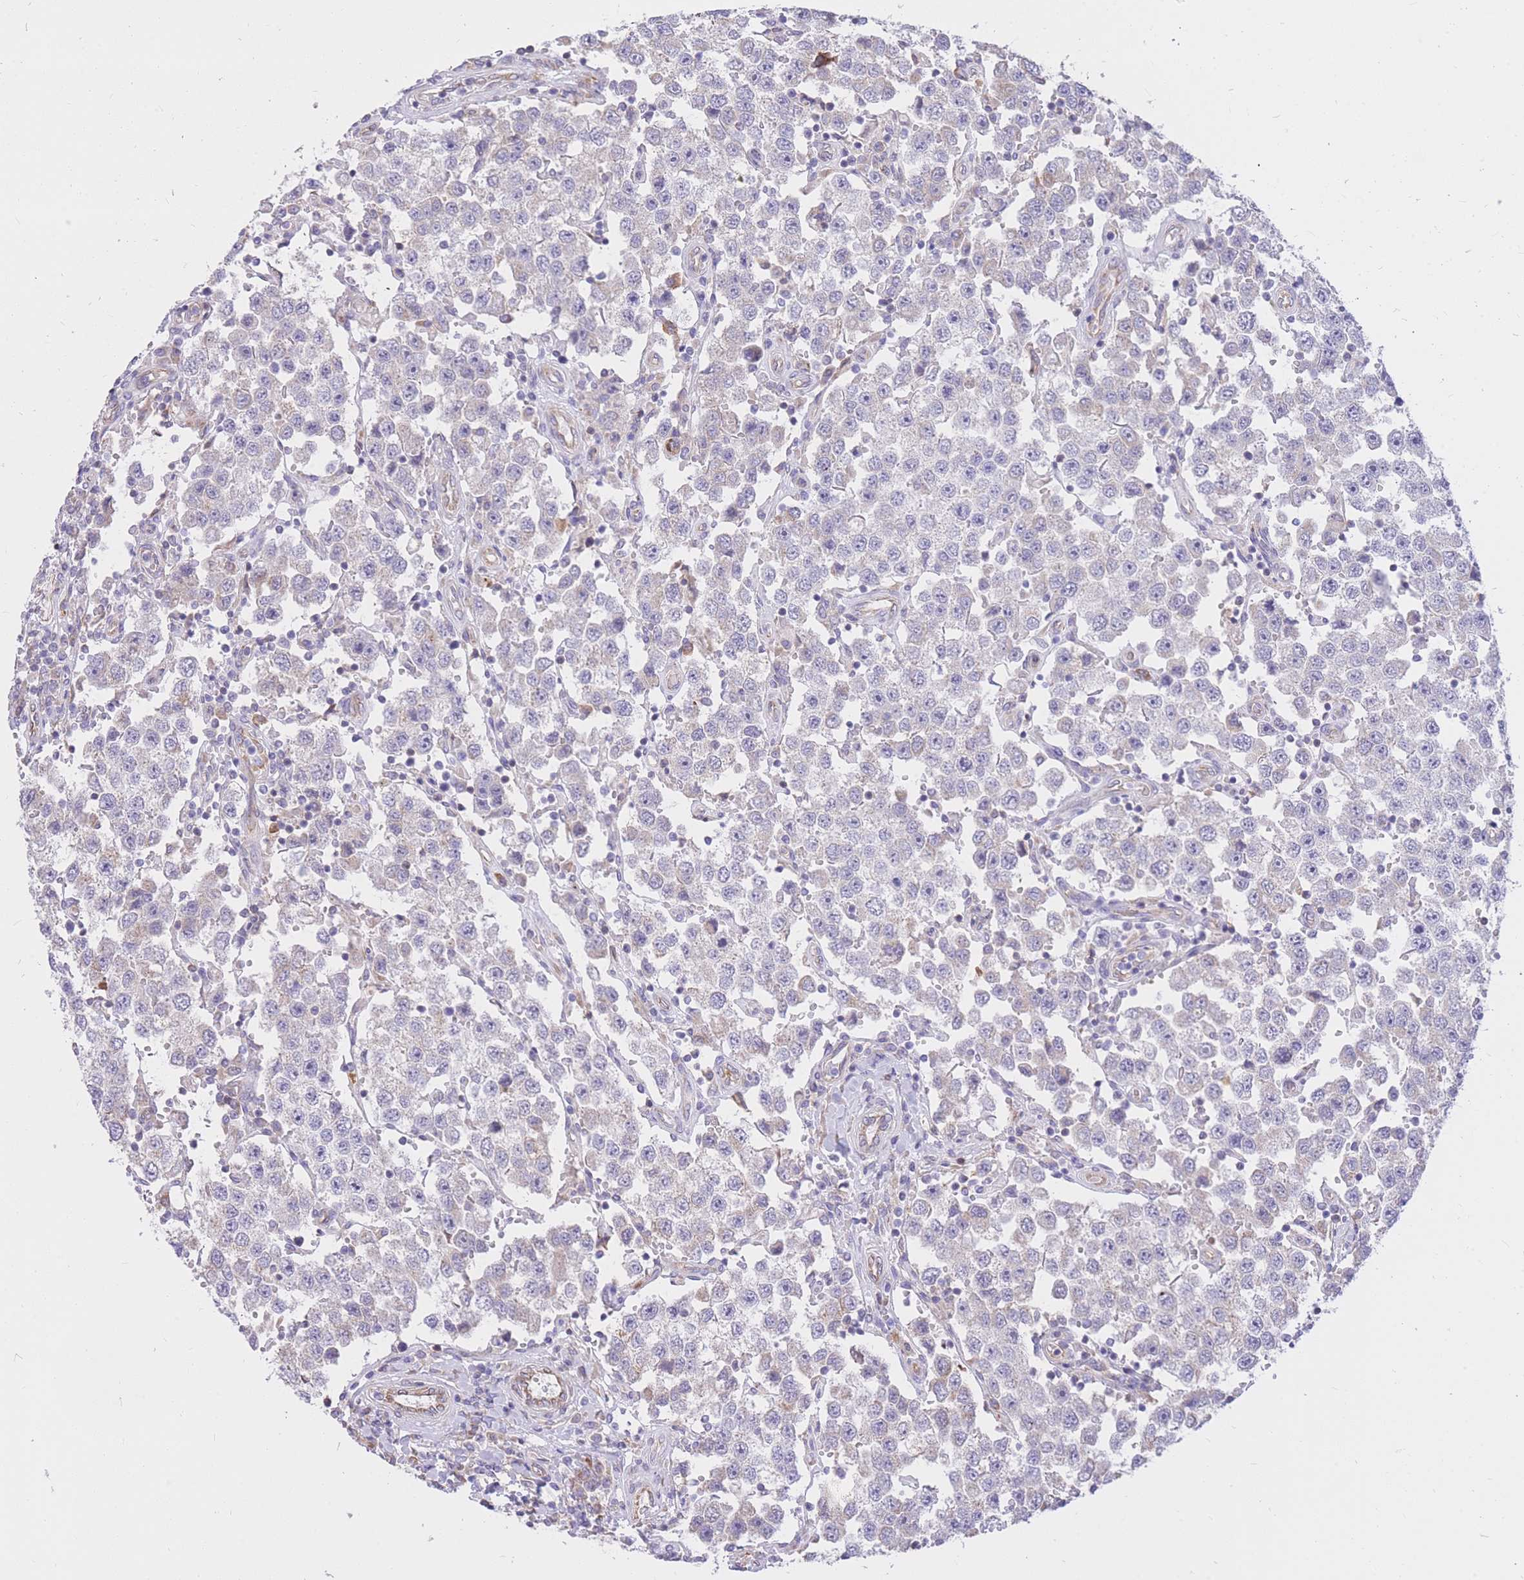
{"staining": {"intensity": "negative", "quantity": "none", "location": "none"}, "tissue": "testis cancer", "cell_type": "Tumor cells", "image_type": "cancer", "snomed": [{"axis": "morphology", "description": "Seminoma, NOS"}, {"axis": "topography", "description": "Testis"}], "caption": "Tumor cells show no significant protein expression in seminoma (testis).", "gene": "TOPAZ1", "patient": {"sex": "male", "age": 37}}